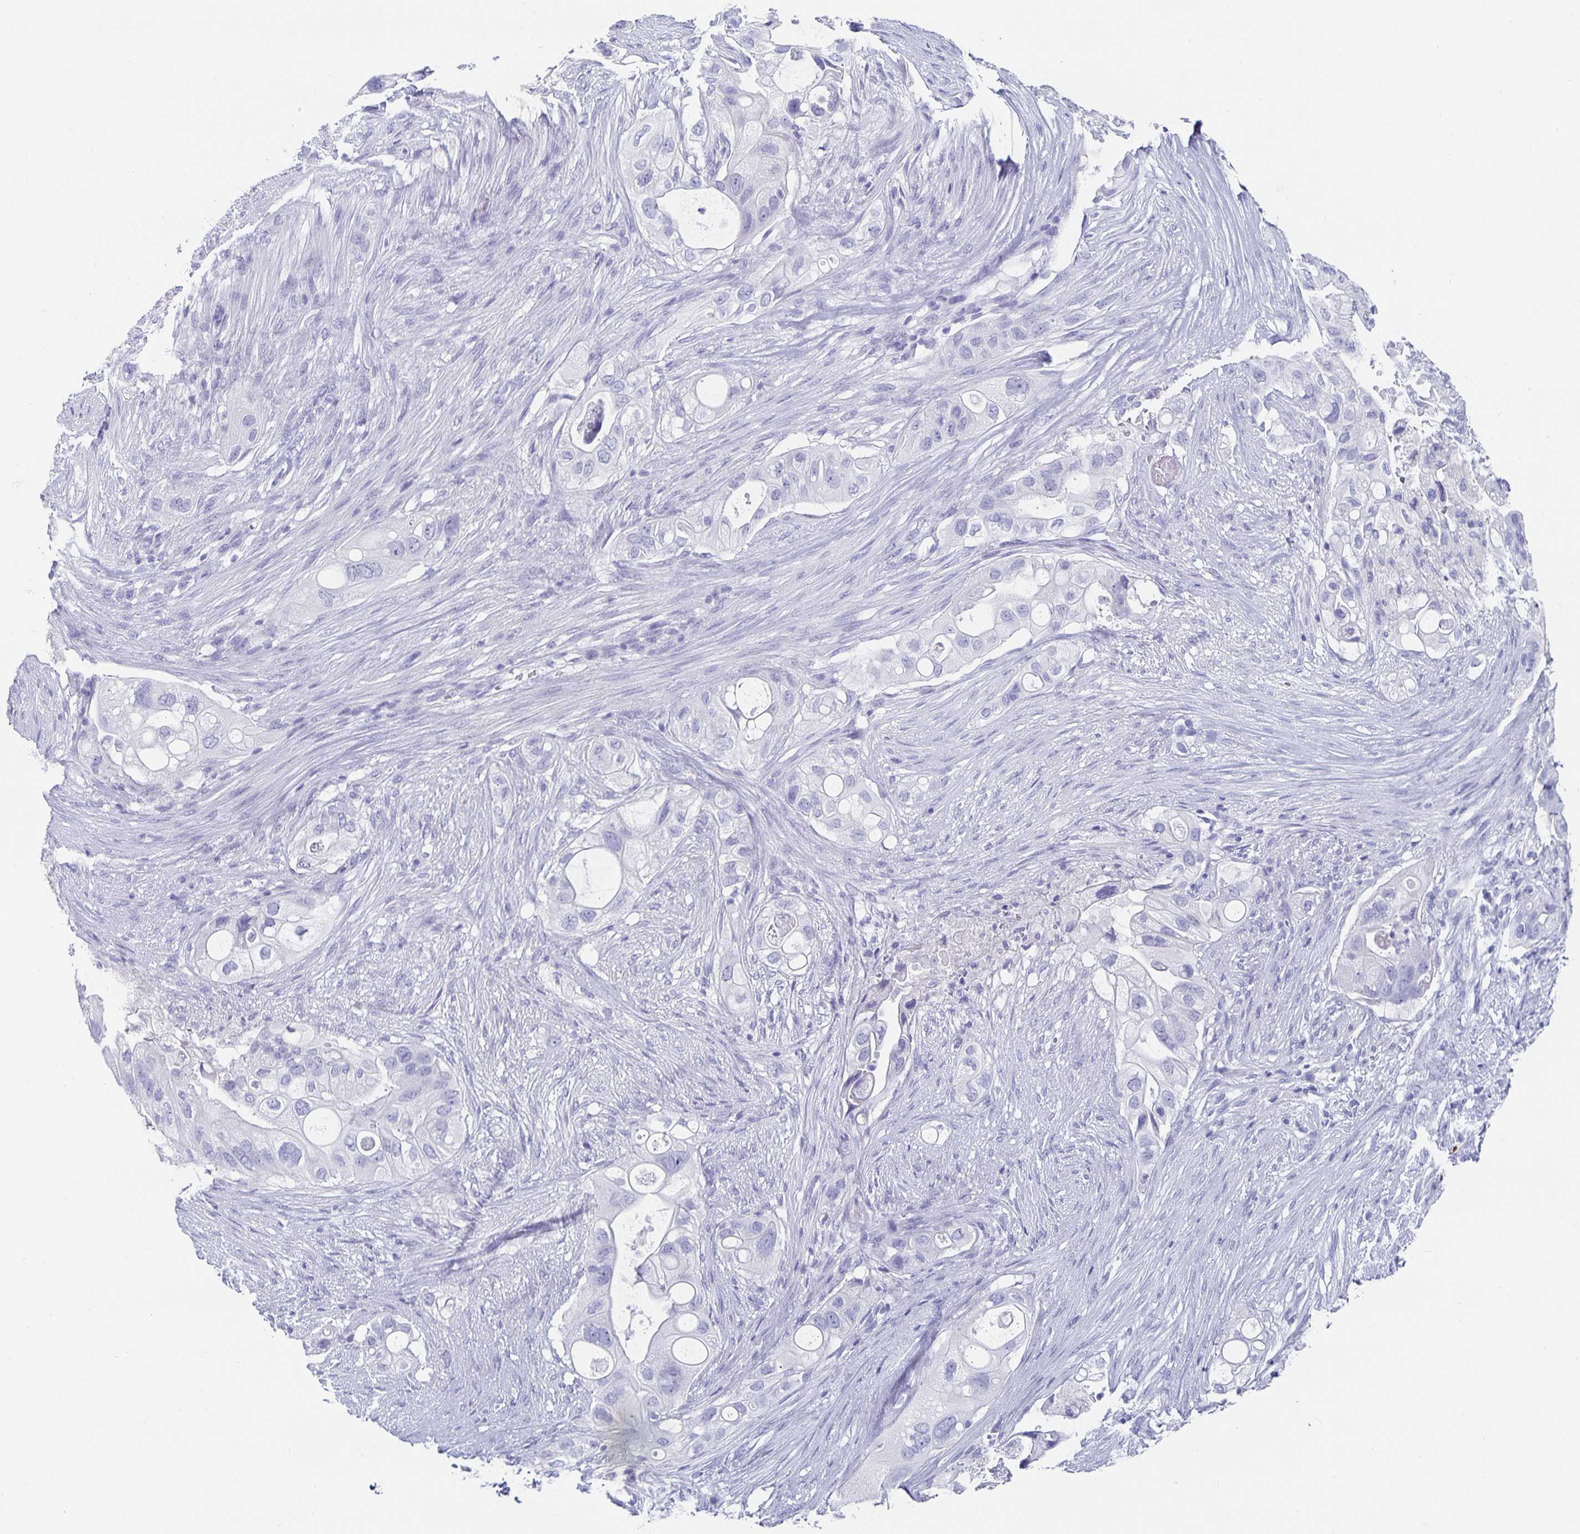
{"staining": {"intensity": "negative", "quantity": "none", "location": "none"}, "tissue": "pancreatic cancer", "cell_type": "Tumor cells", "image_type": "cancer", "snomed": [{"axis": "morphology", "description": "Adenocarcinoma, NOS"}, {"axis": "topography", "description": "Pancreas"}], "caption": "A photomicrograph of human pancreatic cancer is negative for staining in tumor cells.", "gene": "CHGA", "patient": {"sex": "female", "age": 72}}